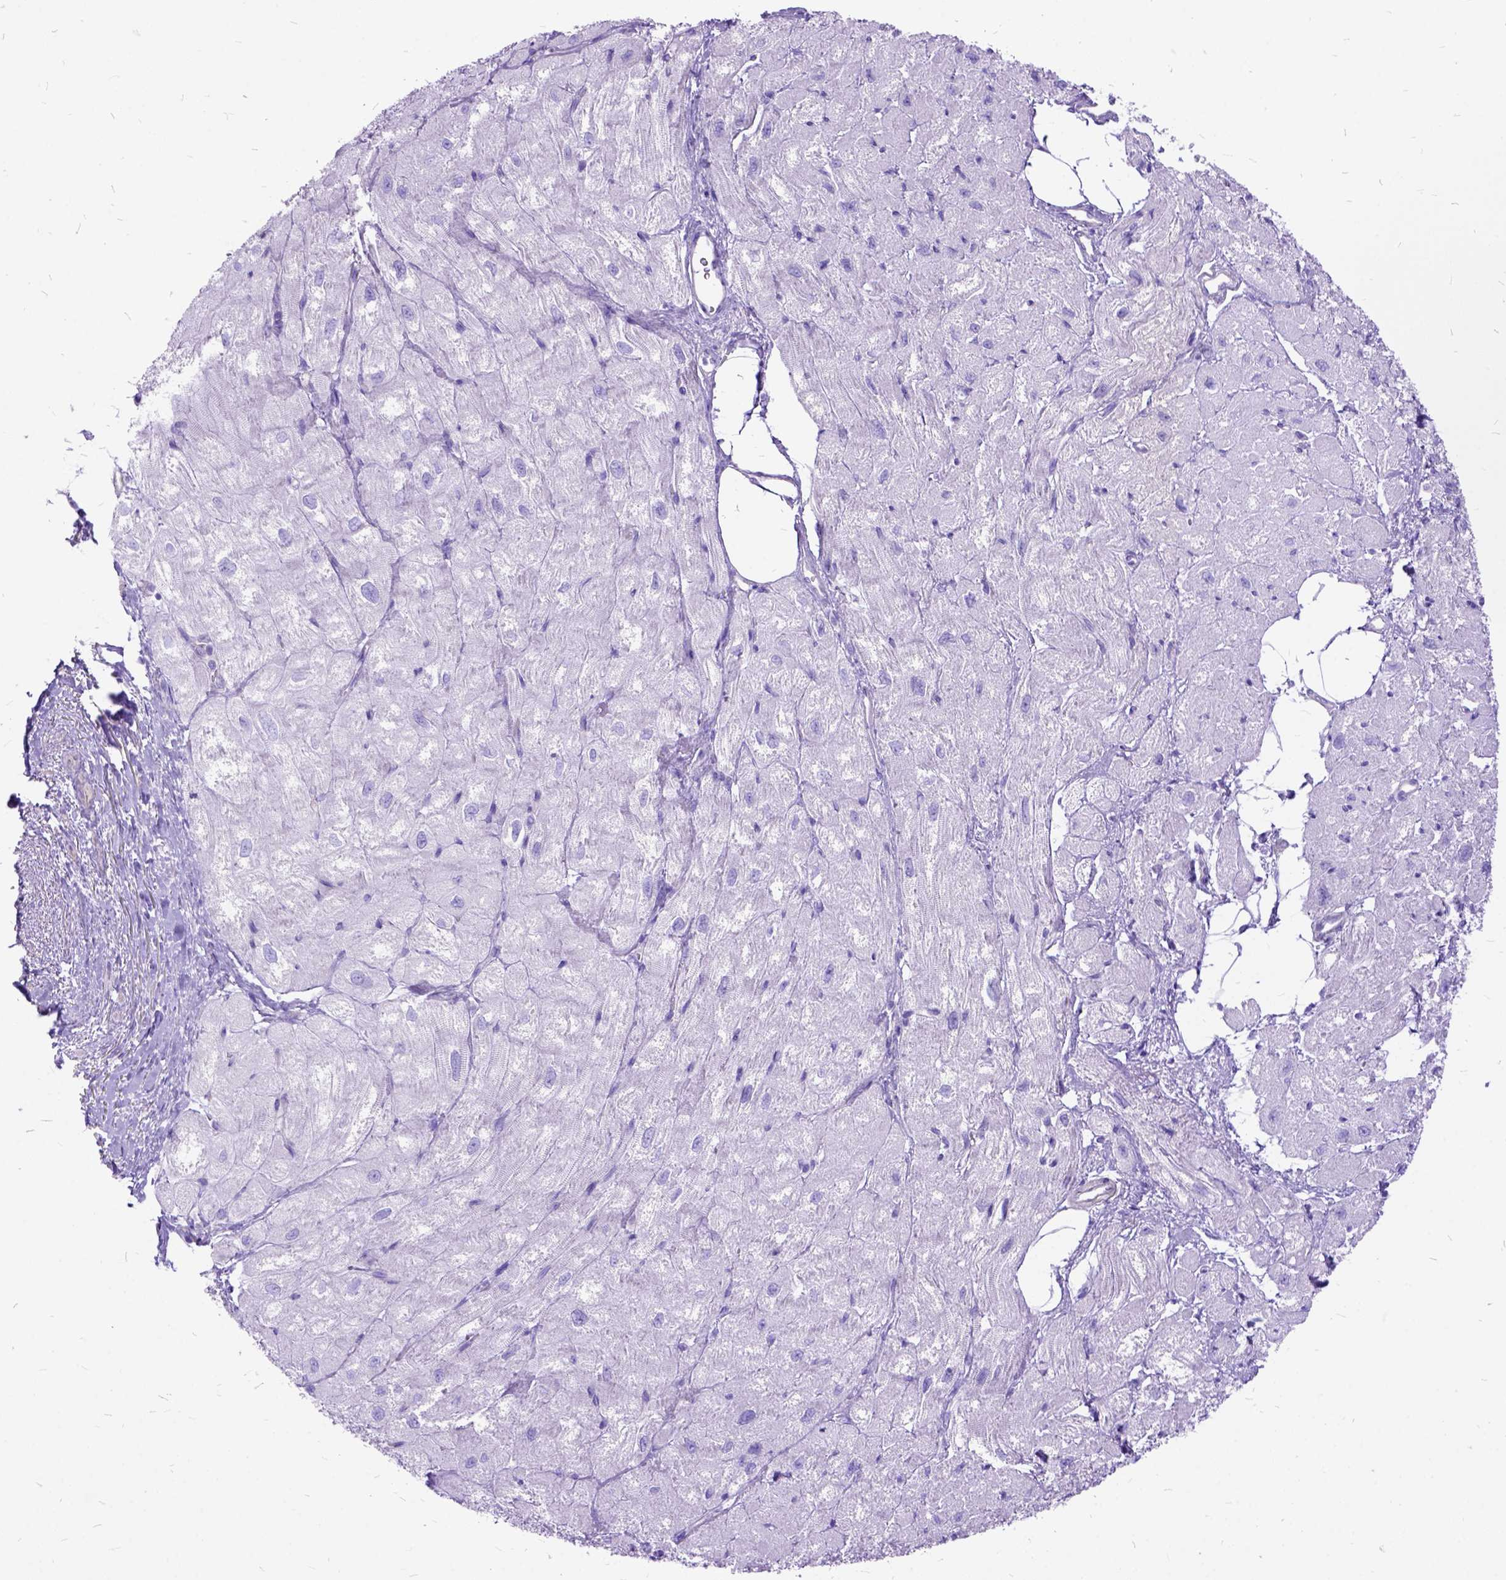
{"staining": {"intensity": "negative", "quantity": "none", "location": "none"}, "tissue": "heart muscle", "cell_type": "Cardiomyocytes", "image_type": "normal", "snomed": [{"axis": "morphology", "description": "Normal tissue, NOS"}, {"axis": "topography", "description": "Heart"}], "caption": "Heart muscle was stained to show a protein in brown. There is no significant staining in cardiomyocytes. (Stains: DAB immunohistochemistry with hematoxylin counter stain, Microscopy: brightfield microscopy at high magnification).", "gene": "ARL9", "patient": {"sex": "female", "age": 62}}